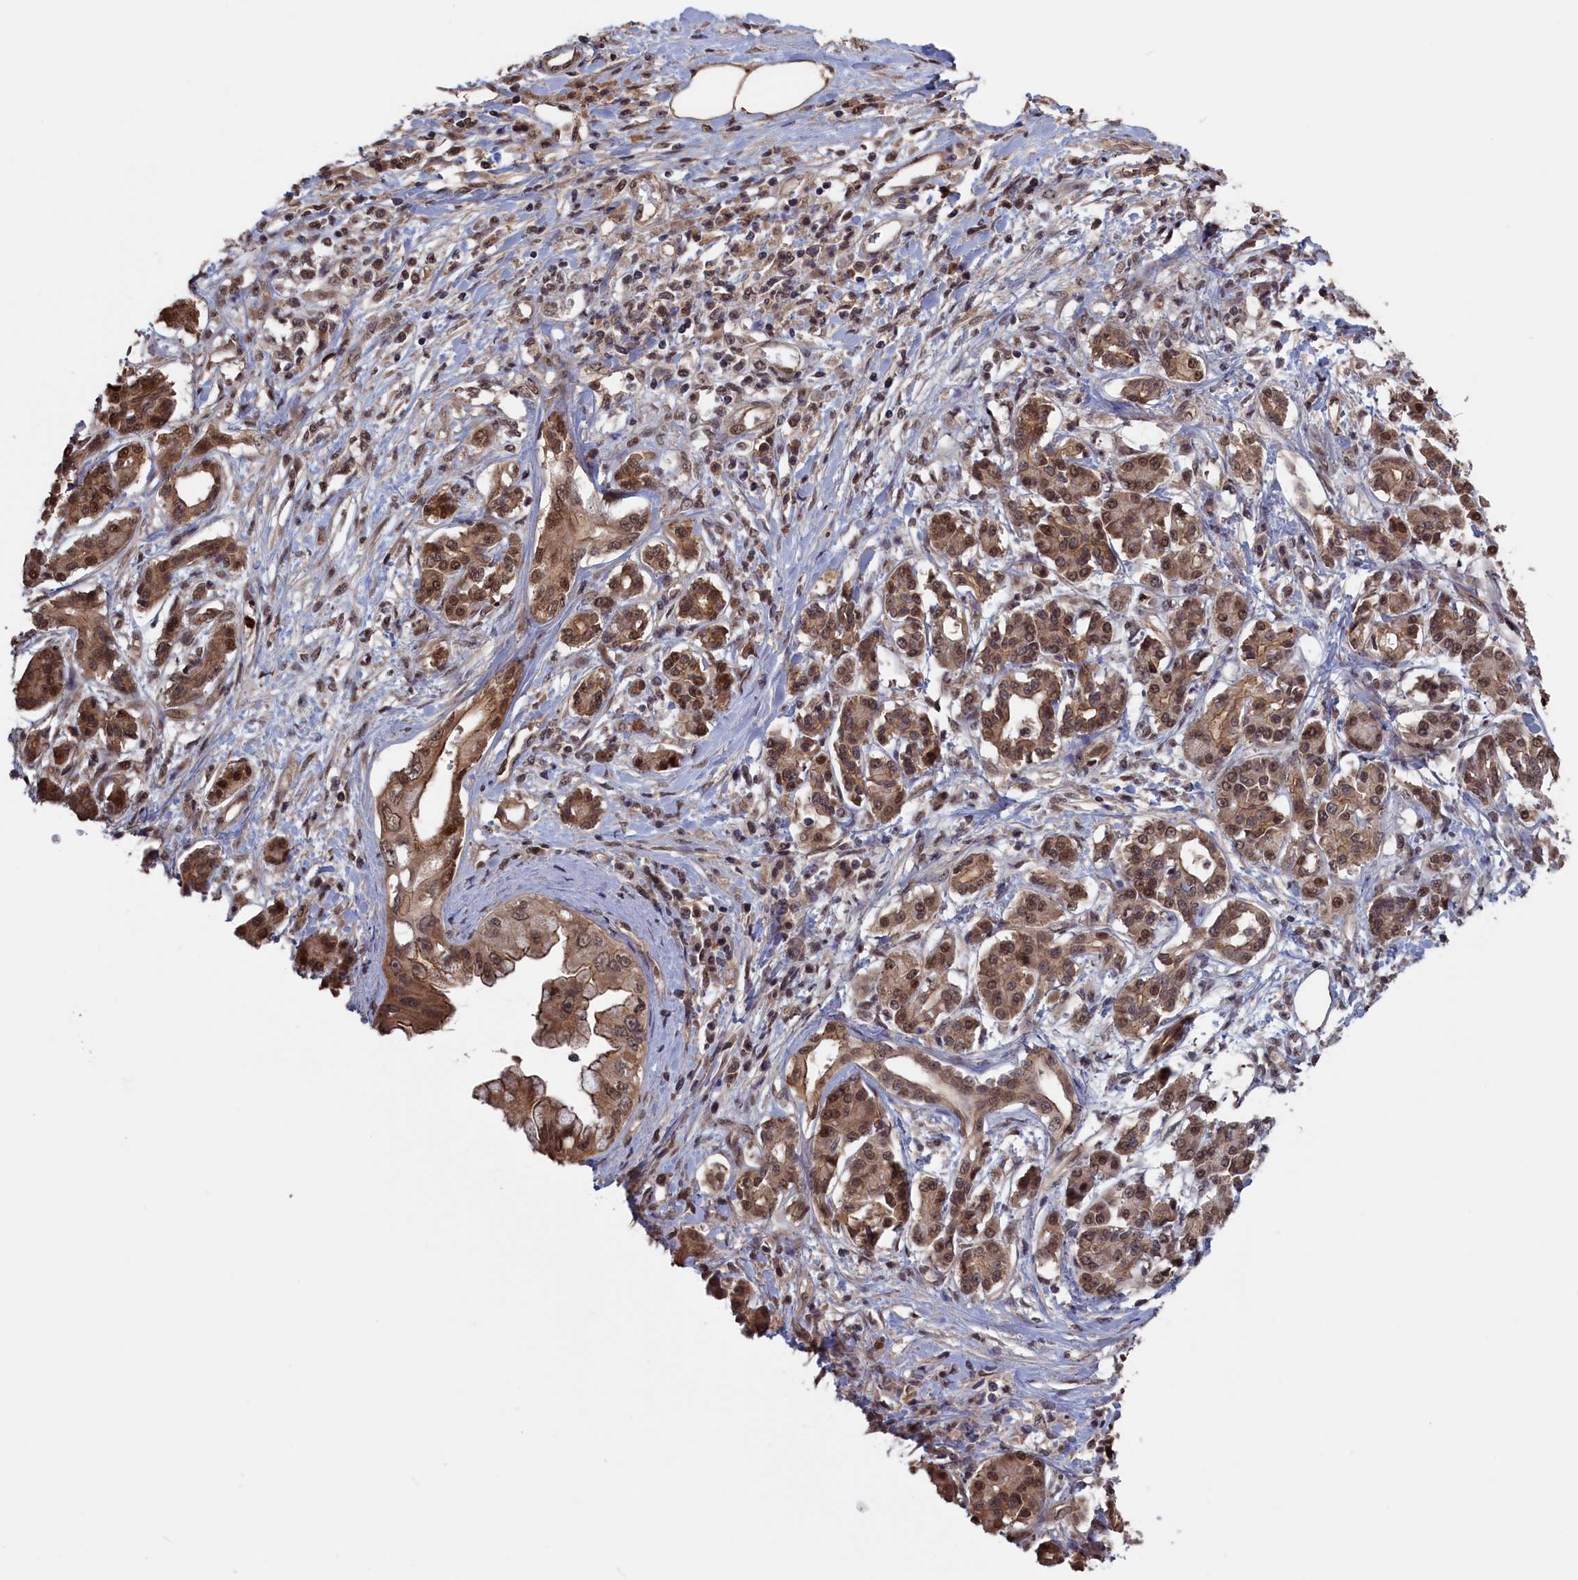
{"staining": {"intensity": "moderate", "quantity": ">75%", "location": "cytoplasmic/membranous,nuclear"}, "tissue": "pancreatic cancer", "cell_type": "Tumor cells", "image_type": "cancer", "snomed": [{"axis": "morphology", "description": "Adenocarcinoma, NOS"}, {"axis": "topography", "description": "Pancreas"}], "caption": "An IHC micrograph of tumor tissue is shown. Protein staining in brown highlights moderate cytoplasmic/membranous and nuclear positivity in adenocarcinoma (pancreatic) within tumor cells. (DAB IHC with brightfield microscopy, high magnification).", "gene": "PLP2", "patient": {"sex": "female", "age": 56}}